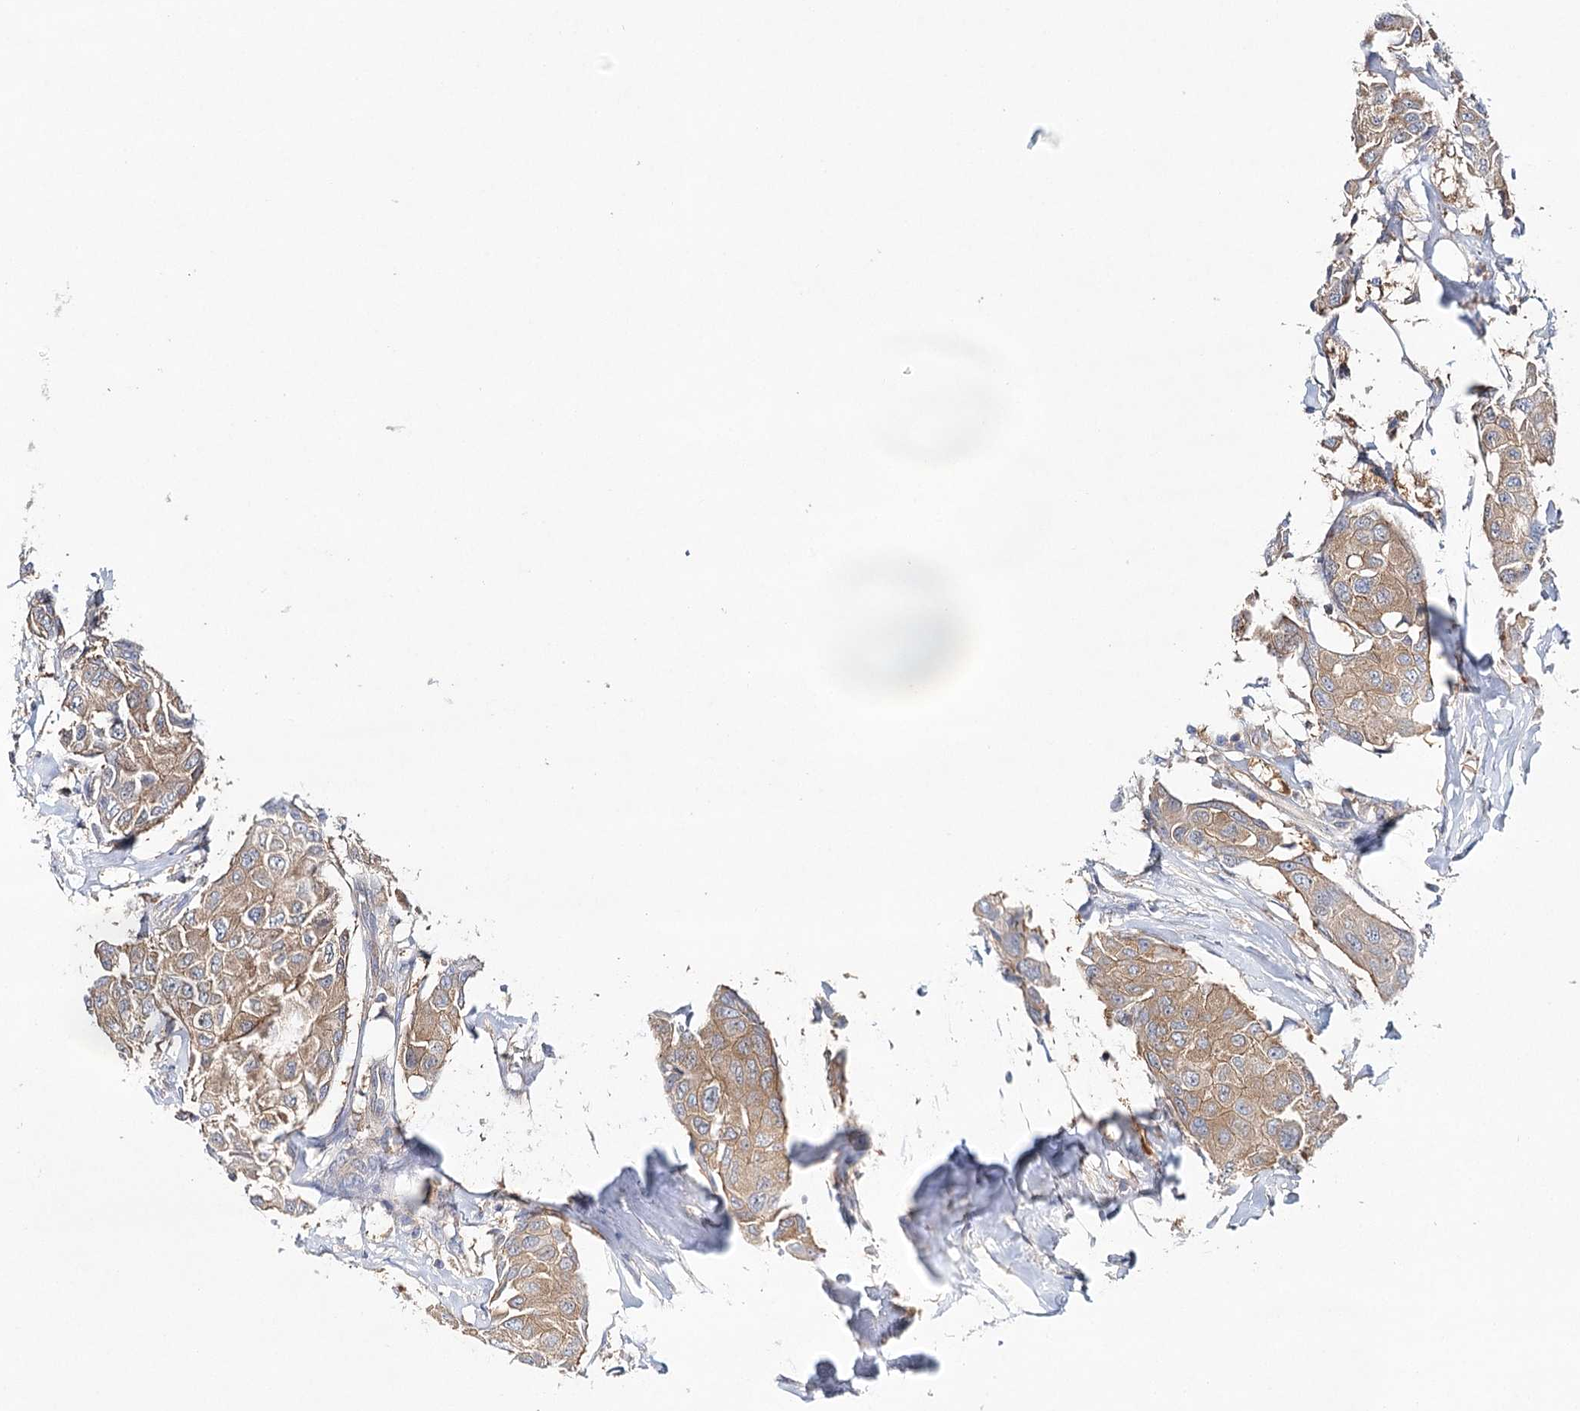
{"staining": {"intensity": "weak", "quantity": ">75%", "location": "cytoplasmic/membranous"}, "tissue": "breast cancer", "cell_type": "Tumor cells", "image_type": "cancer", "snomed": [{"axis": "morphology", "description": "Duct carcinoma"}, {"axis": "topography", "description": "Breast"}], "caption": "High-power microscopy captured an immunohistochemistry (IHC) micrograph of breast cancer (intraductal carcinoma), revealing weak cytoplasmic/membranous expression in about >75% of tumor cells. Ihc stains the protein in brown and the nuclei are stained blue.", "gene": "ABRAXAS2", "patient": {"sex": "female", "age": 80}}